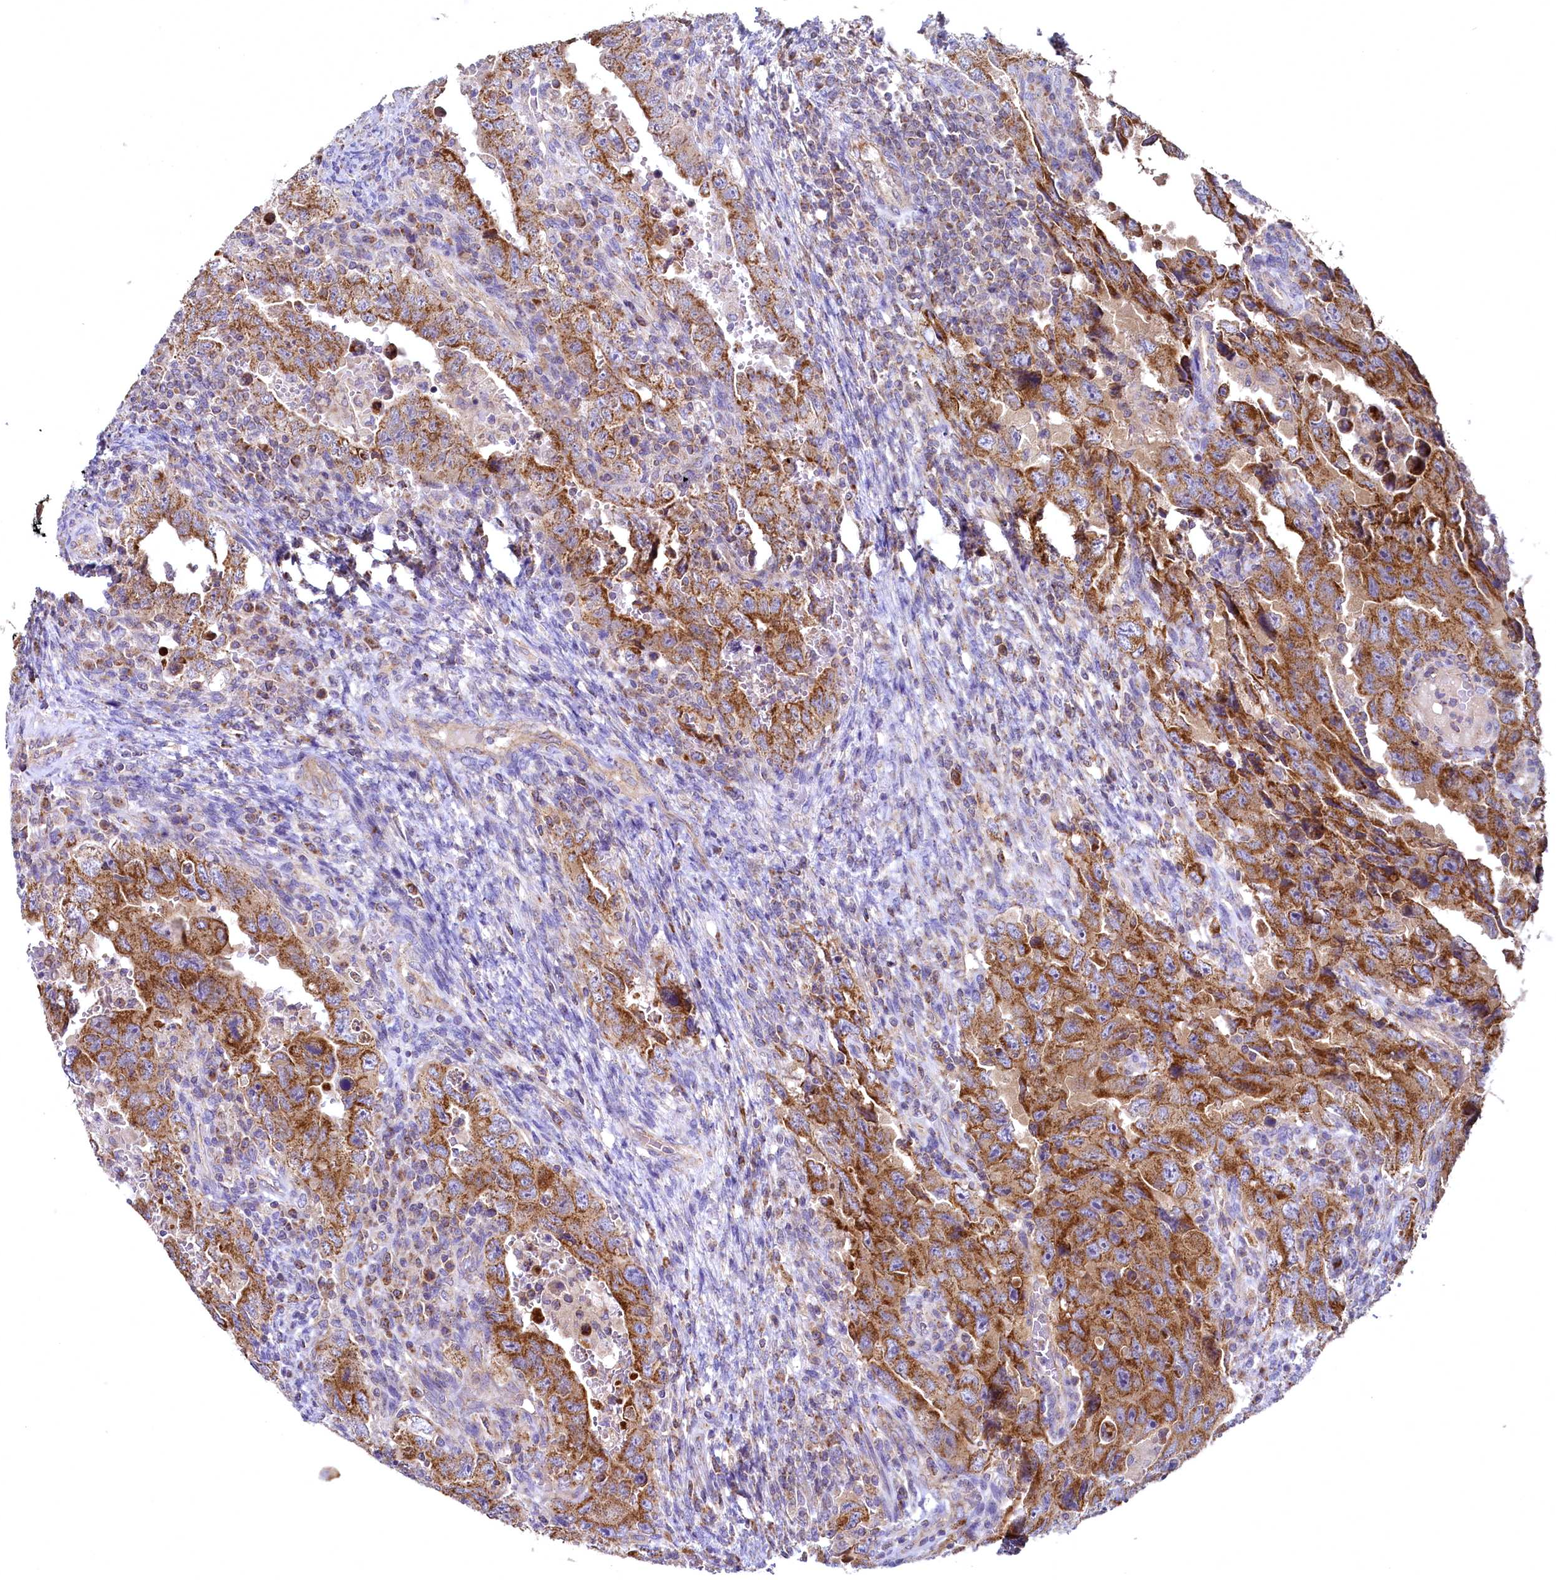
{"staining": {"intensity": "strong", "quantity": ">75%", "location": "cytoplasmic/membranous"}, "tissue": "testis cancer", "cell_type": "Tumor cells", "image_type": "cancer", "snomed": [{"axis": "morphology", "description": "Carcinoma, Embryonal, NOS"}, {"axis": "topography", "description": "Testis"}], "caption": "This photomicrograph displays immunohistochemistry staining of testis cancer, with high strong cytoplasmic/membranous positivity in about >75% of tumor cells.", "gene": "MRPL57", "patient": {"sex": "male", "age": 26}}